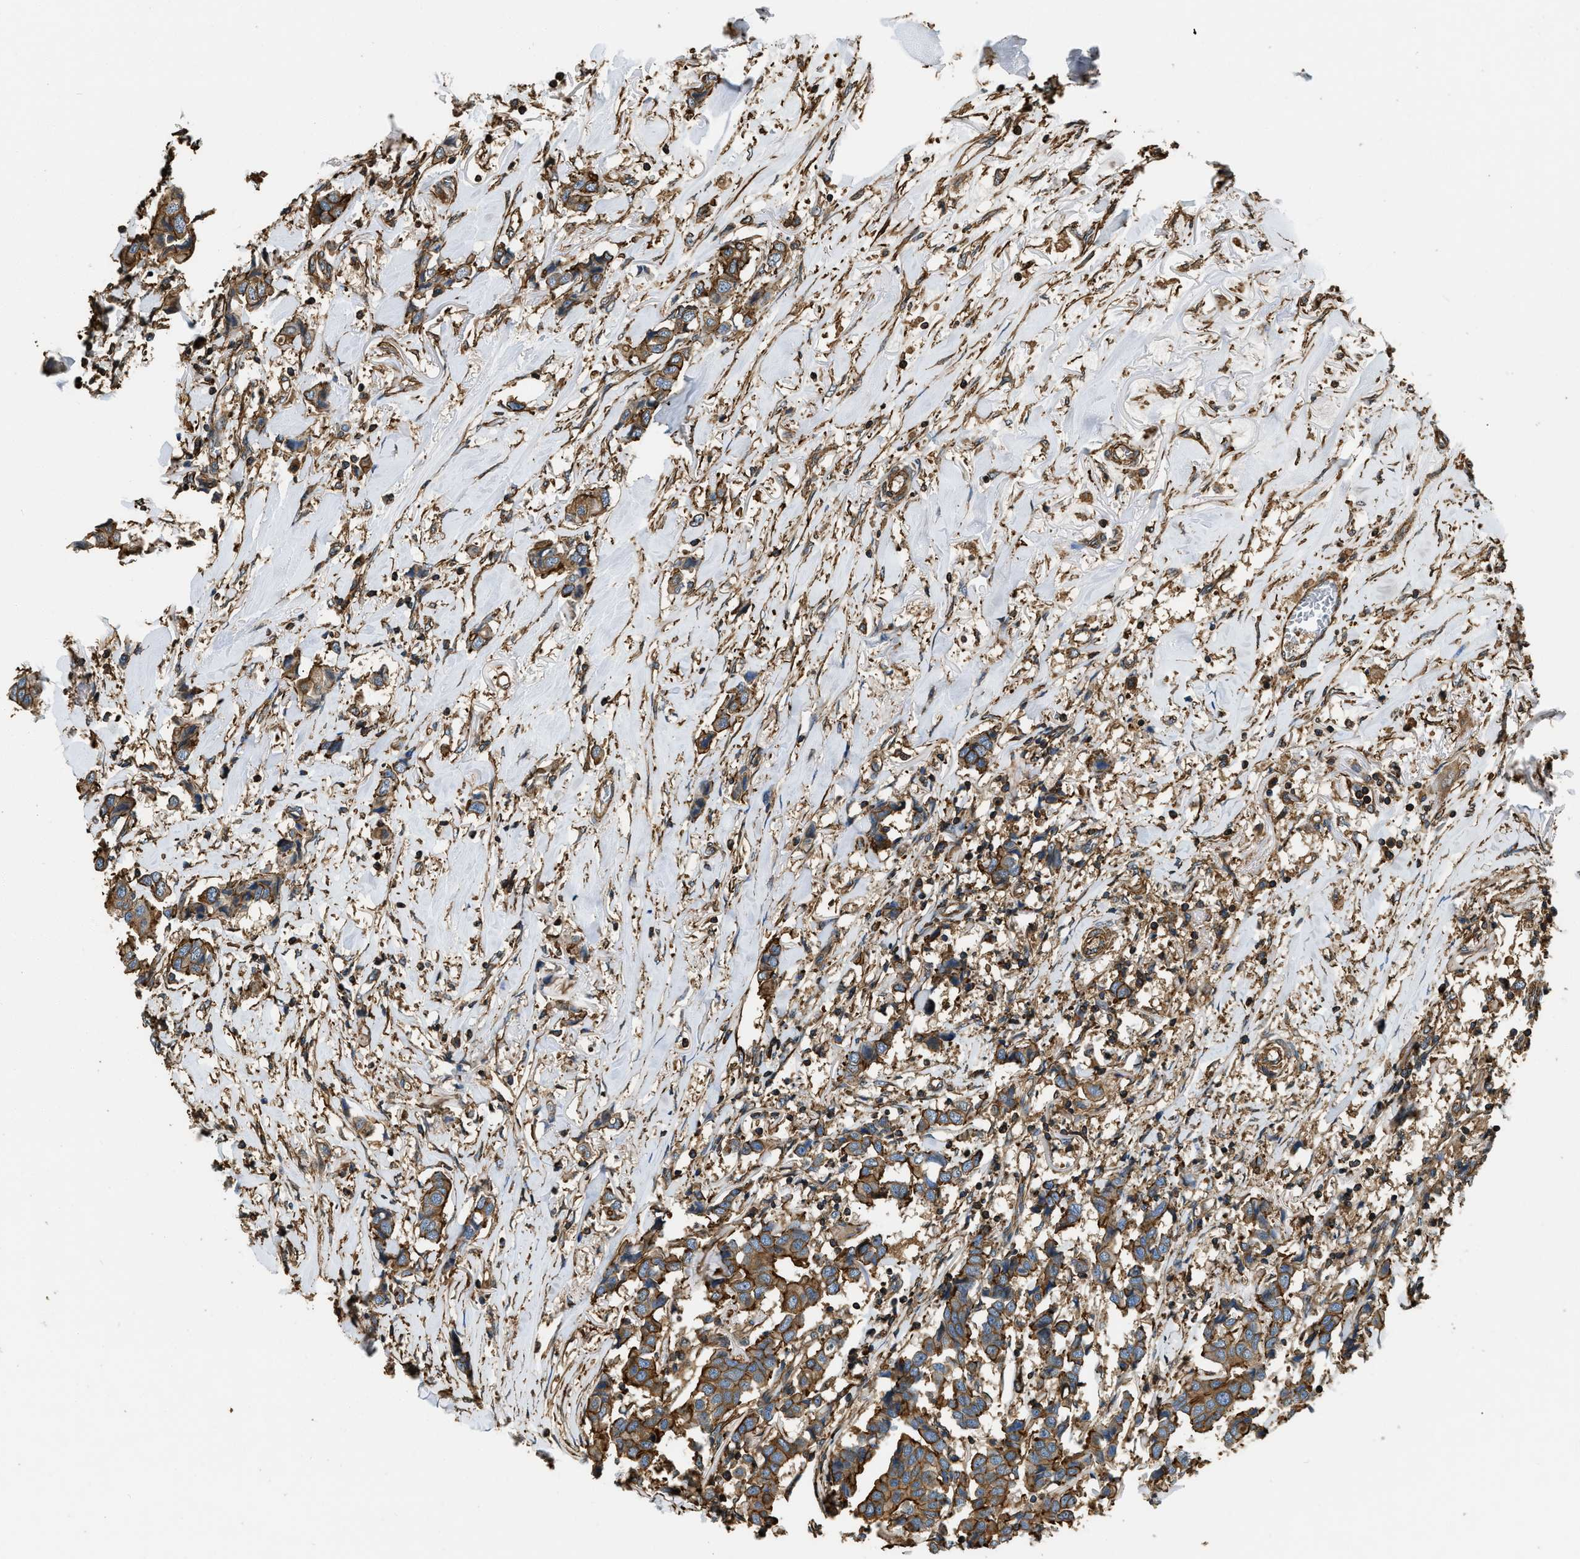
{"staining": {"intensity": "moderate", "quantity": ">75%", "location": "cytoplasmic/membranous"}, "tissue": "breast cancer", "cell_type": "Tumor cells", "image_type": "cancer", "snomed": [{"axis": "morphology", "description": "Duct carcinoma"}, {"axis": "topography", "description": "Breast"}], "caption": "Human breast cancer (invasive ductal carcinoma) stained for a protein (brown) shows moderate cytoplasmic/membranous positive staining in about >75% of tumor cells.", "gene": "YARS1", "patient": {"sex": "female", "age": 80}}